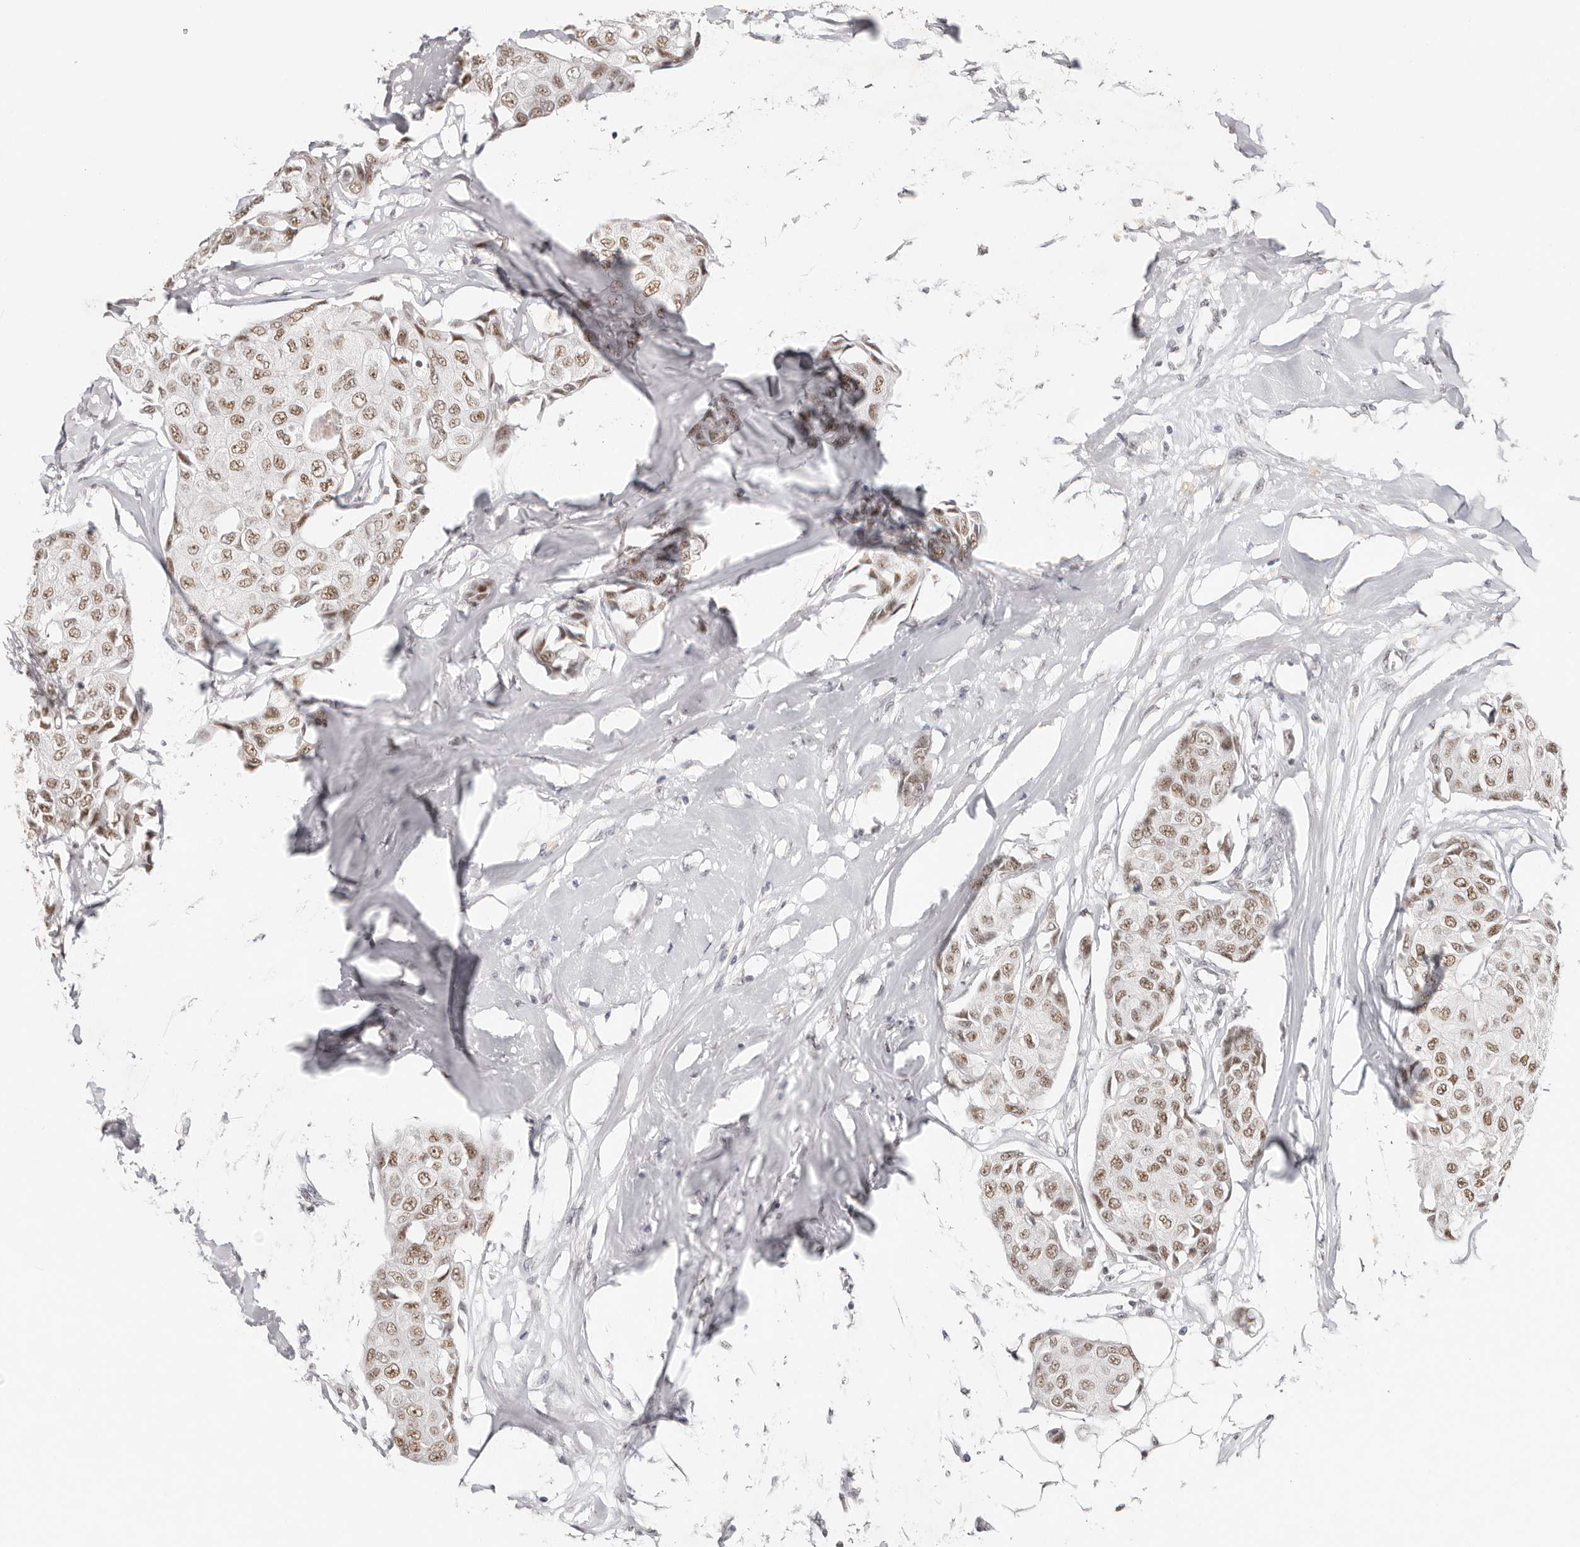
{"staining": {"intensity": "moderate", "quantity": ">75%", "location": "nuclear"}, "tissue": "breast cancer", "cell_type": "Tumor cells", "image_type": "cancer", "snomed": [{"axis": "morphology", "description": "Duct carcinoma"}, {"axis": "topography", "description": "Breast"}], "caption": "There is medium levels of moderate nuclear expression in tumor cells of breast cancer, as demonstrated by immunohistochemical staining (brown color).", "gene": "LARP7", "patient": {"sex": "female", "age": 80}}